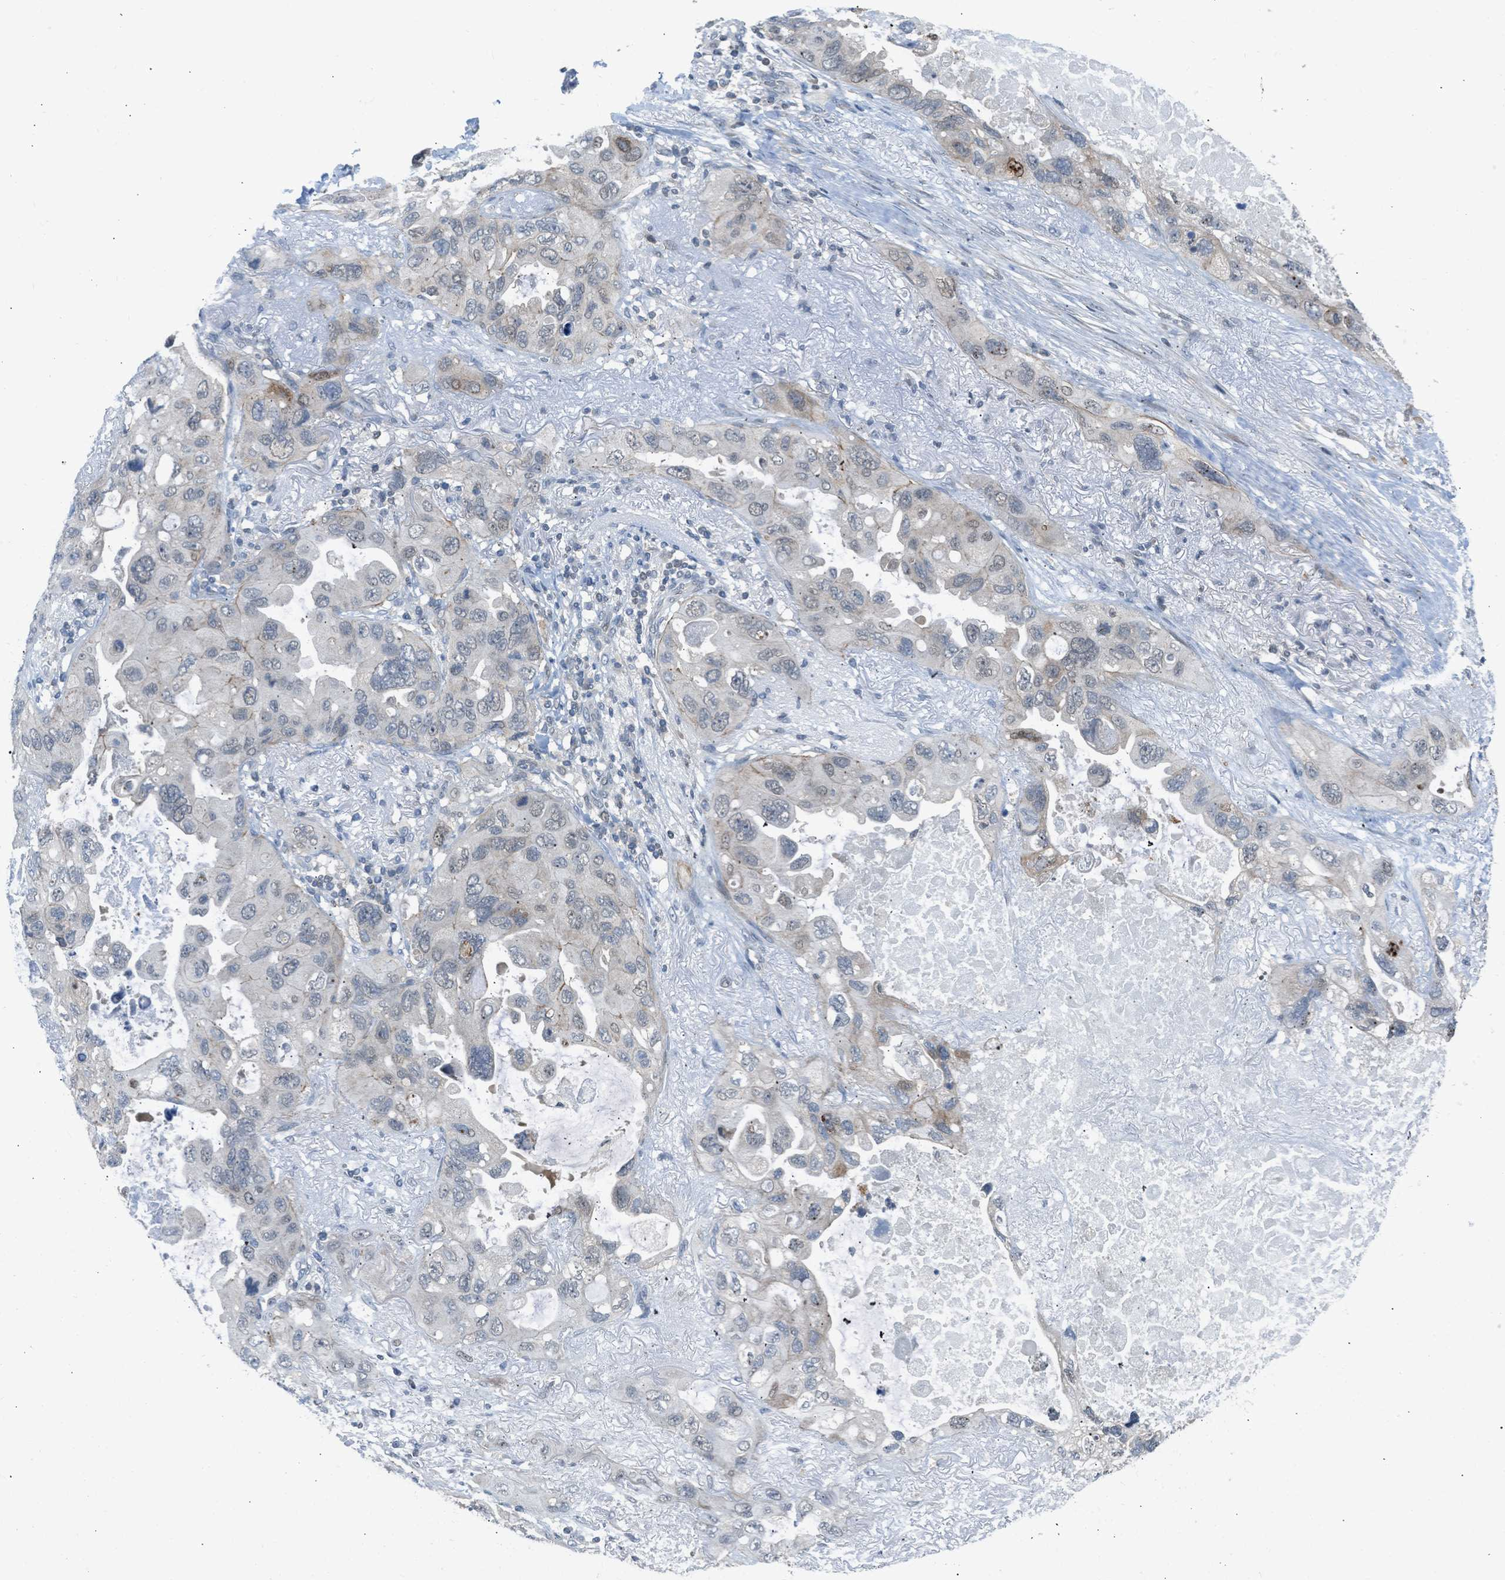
{"staining": {"intensity": "weak", "quantity": "<25%", "location": "cytoplasmic/membranous"}, "tissue": "lung cancer", "cell_type": "Tumor cells", "image_type": "cancer", "snomed": [{"axis": "morphology", "description": "Squamous cell carcinoma, NOS"}, {"axis": "topography", "description": "Lung"}], "caption": "Photomicrograph shows no protein staining in tumor cells of lung squamous cell carcinoma tissue. Brightfield microscopy of immunohistochemistry (IHC) stained with DAB (brown) and hematoxylin (blue), captured at high magnification.", "gene": "TTBK2", "patient": {"sex": "female", "age": 73}}